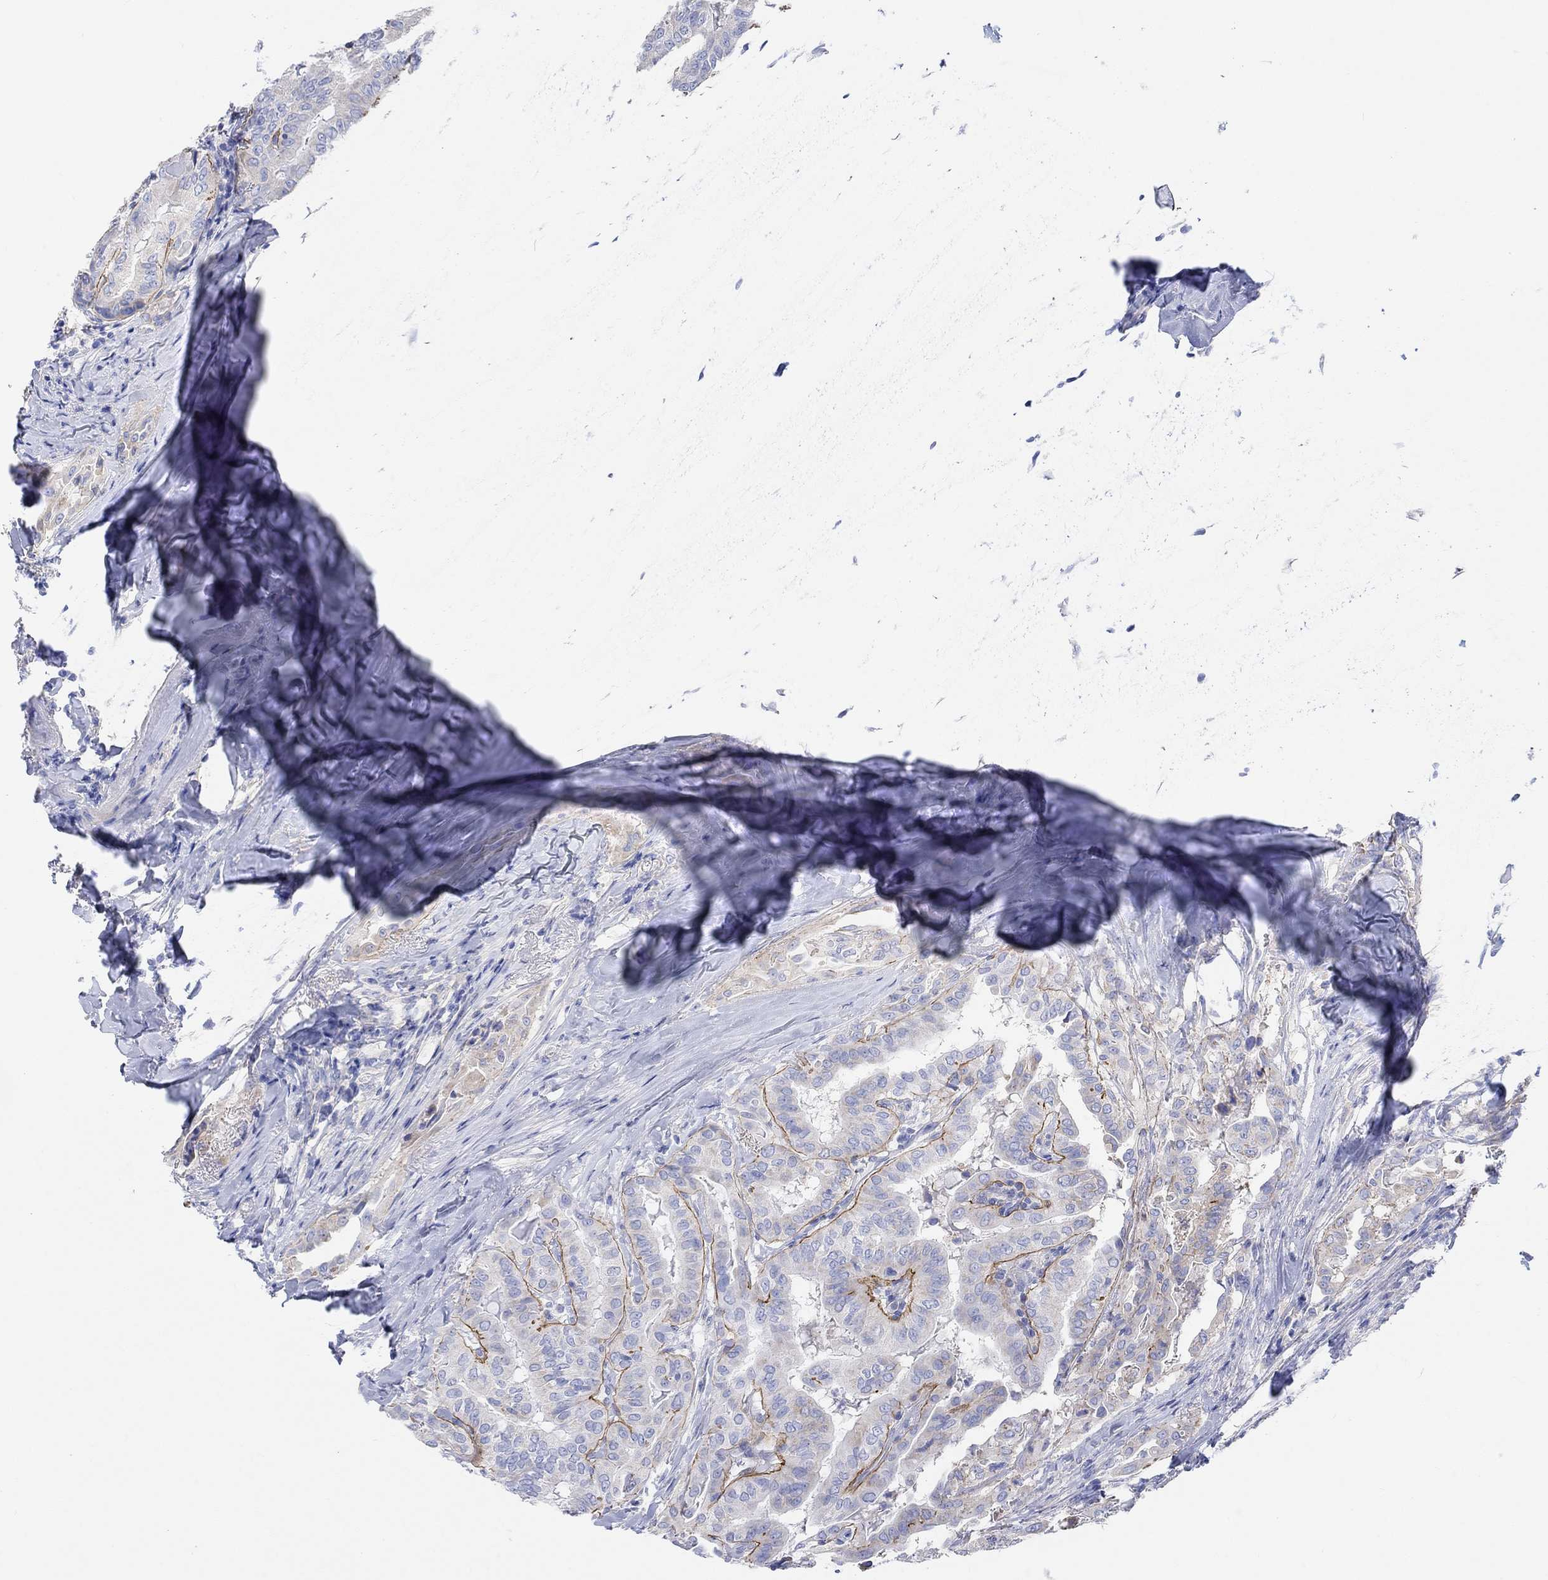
{"staining": {"intensity": "negative", "quantity": "none", "location": "none"}, "tissue": "thyroid cancer", "cell_type": "Tumor cells", "image_type": "cancer", "snomed": [{"axis": "morphology", "description": "Papillary adenocarcinoma, NOS"}, {"axis": "topography", "description": "Thyroid gland"}], "caption": "DAB immunohistochemical staining of human thyroid cancer exhibits no significant expression in tumor cells.", "gene": "REEP6", "patient": {"sex": "female", "age": 68}}